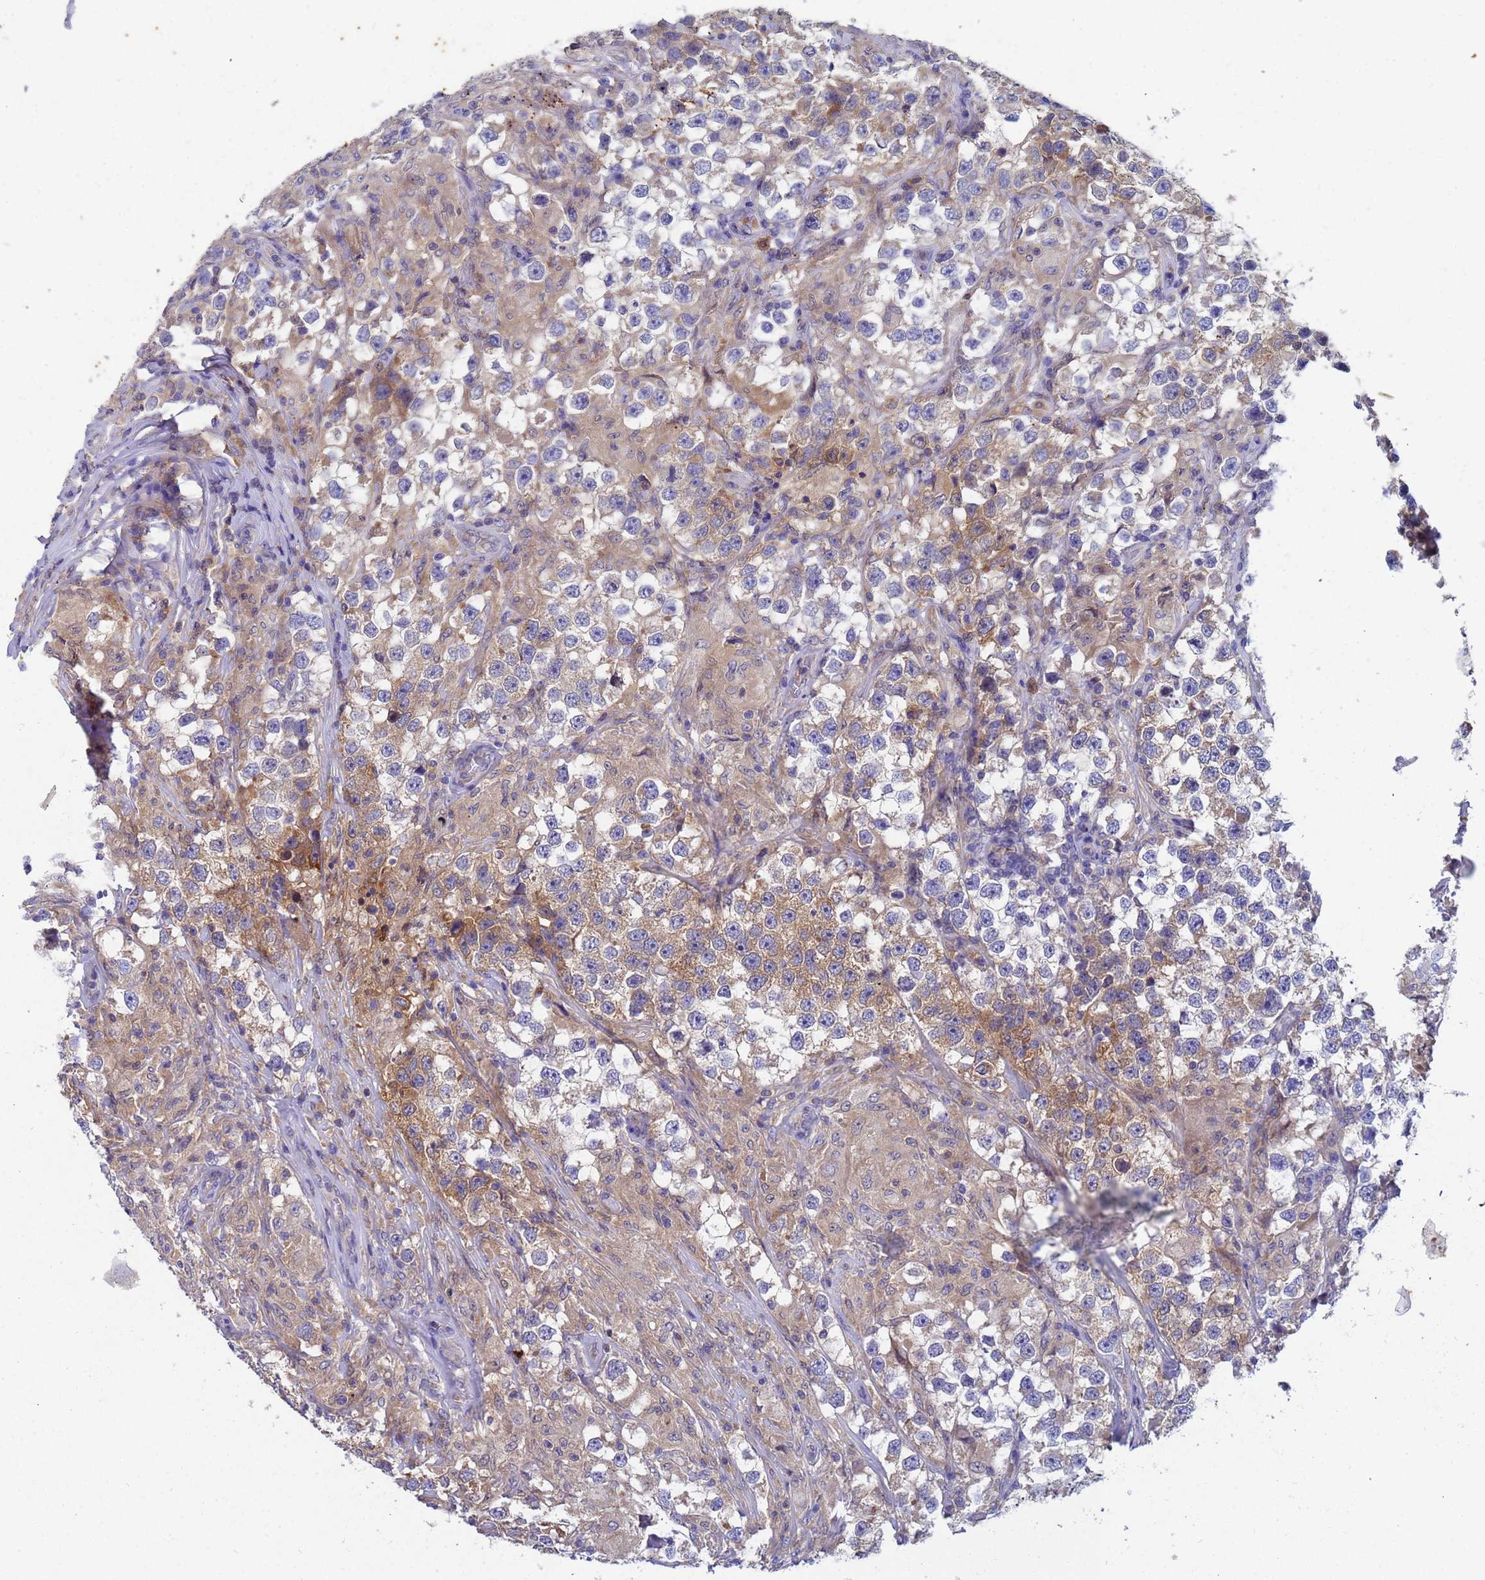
{"staining": {"intensity": "weak", "quantity": "25%-75%", "location": "cytoplasmic/membranous"}, "tissue": "testis cancer", "cell_type": "Tumor cells", "image_type": "cancer", "snomed": [{"axis": "morphology", "description": "Seminoma, NOS"}, {"axis": "topography", "description": "Testis"}], "caption": "Seminoma (testis) stained with a protein marker shows weak staining in tumor cells.", "gene": "TTLL11", "patient": {"sex": "male", "age": 46}}